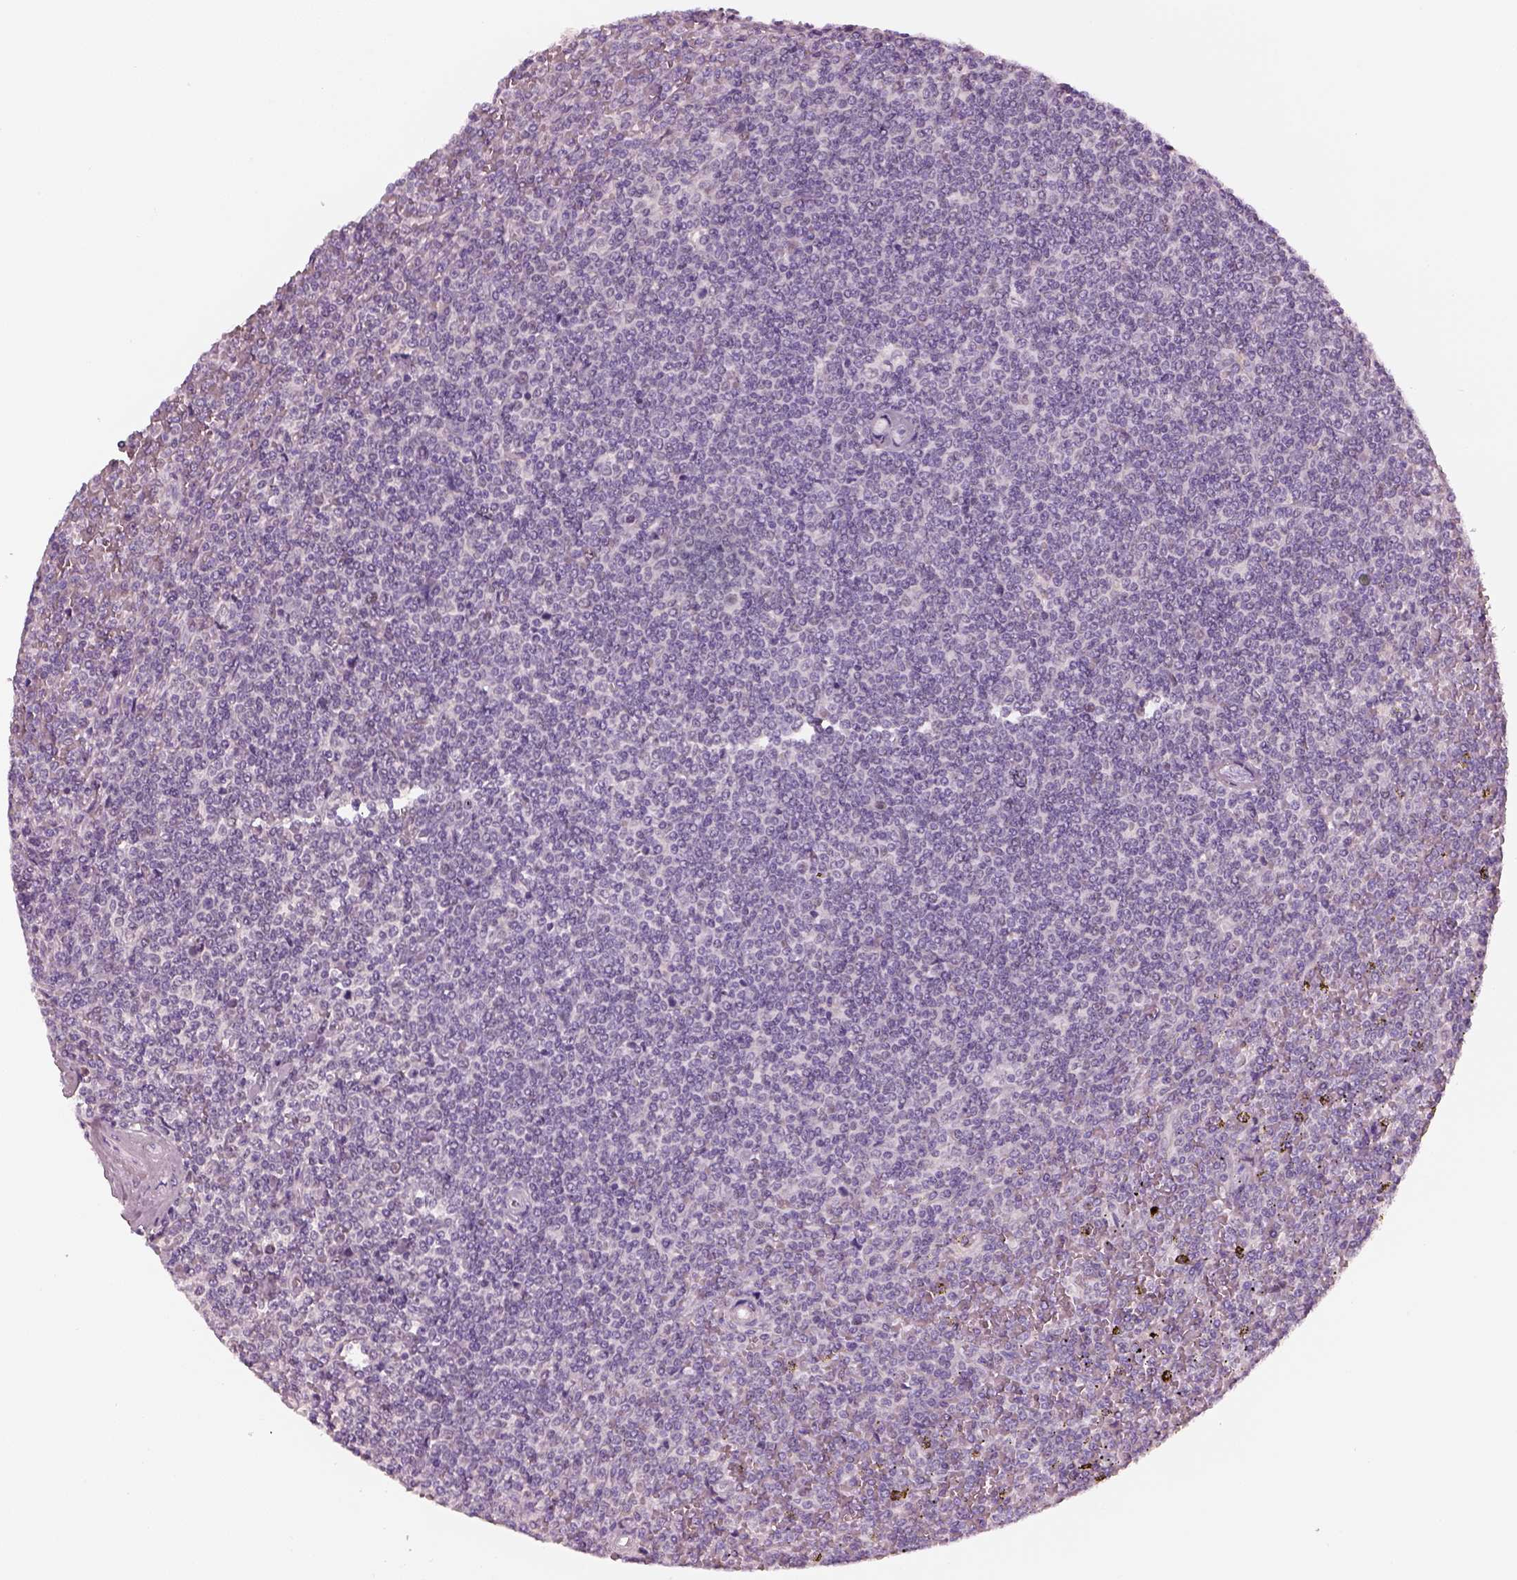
{"staining": {"intensity": "negative", "quantity": "none", "location": "none"}, "tissue": "lymphoma", "cell_type": "Tumor cells", "image_type": "cancer", "snomed": [{"axis": "morphology", "description": "Malignant lymphoma, non-Hodgkin's type, Low grade"}, {"axis": "topography", "description": "Spleen"}], "caption": "Lymphoma stained for a protein using immunohistochemistry (IHC) reveals no positivity tumor cells.", "gene": "ELSPBP1", "patient": {"sex": "female", "age": 19}}